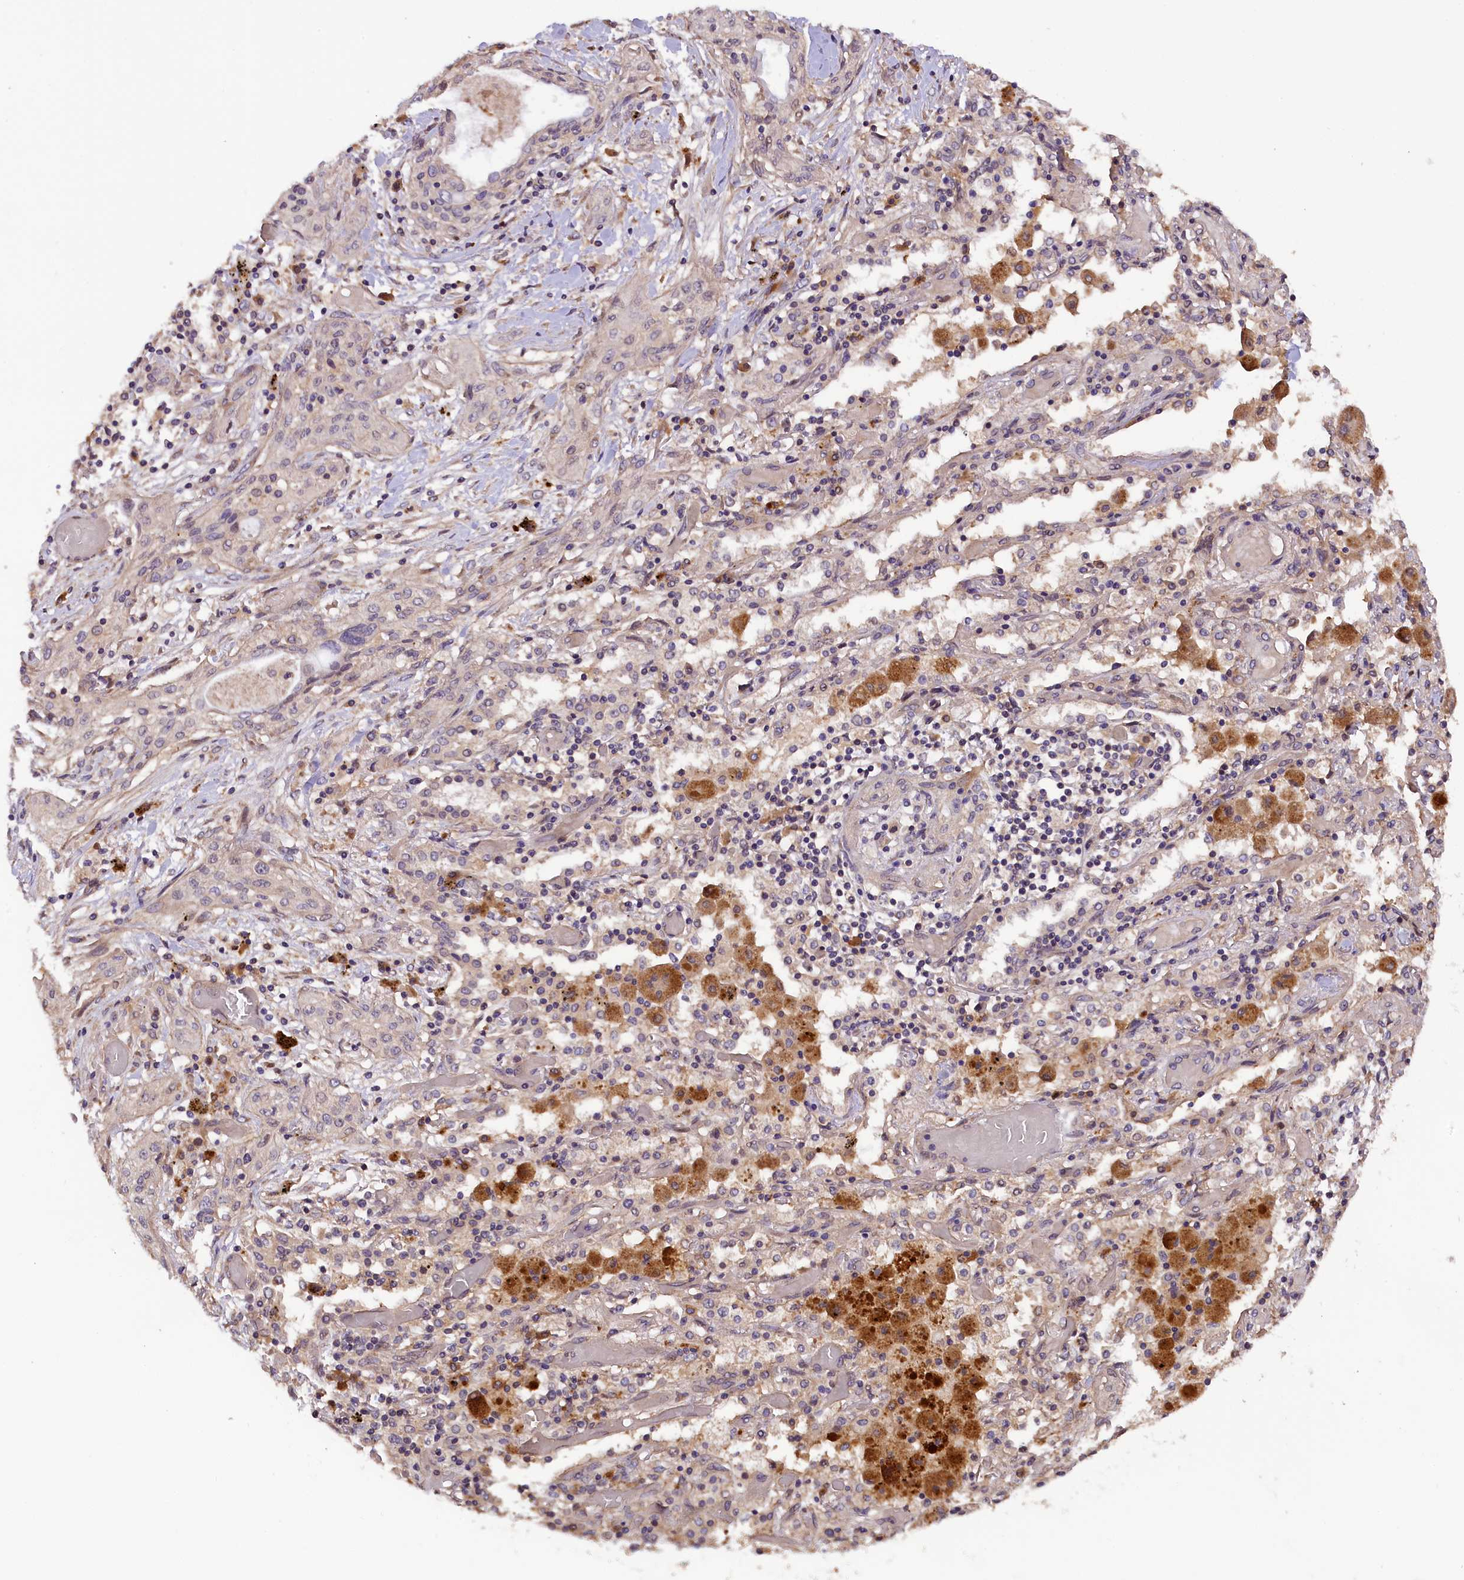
{"staining": {"intensity": "negative", "quantity": "none", "location": "none"}, "tissue": "lung cancer", "cell_type": "Tumor cells", "image_type": "cancer", "snomed": [{"axis": "morphology", "description": "Squamous cell carcinoma, NOS"}, {"axis": "topography", "description": "Lung"}], "caption": "Tumor cells are negative for brown protein staining in lung cancer. (DAB (3,3'-diaminobenzidine) IHC with hematoxylin counter stain).", "gene": "SETD6", "patient": {"sex": "female", "age": 47}}